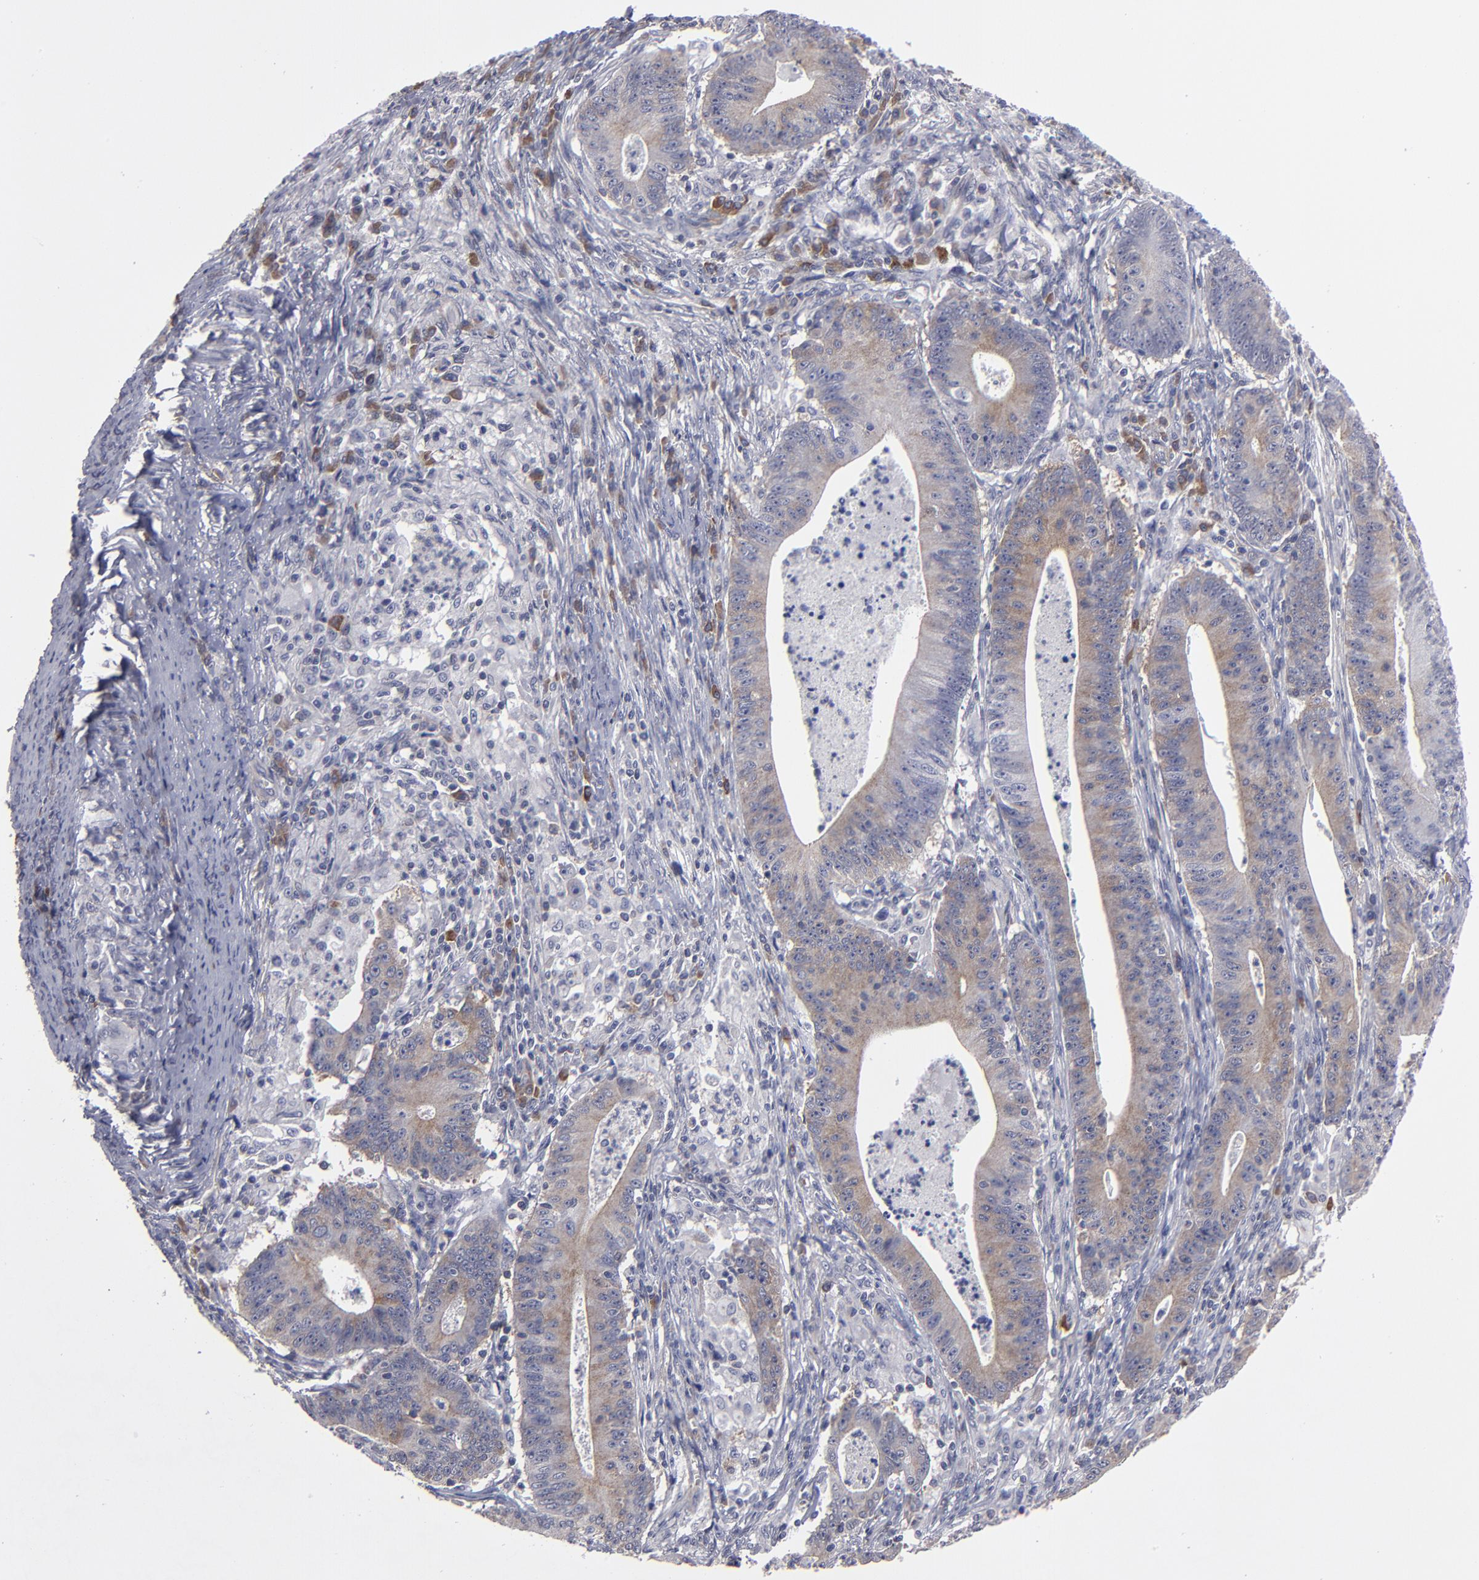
{"staining": {"intensity": "moderate", "quantity": ">75%", "location": "cytoplasmic/membranous"}, "tissue": "stomach cancer", "cell_type": "Tumor cells", "image_type": "cancer", "snomed": [{"axis": "morphology", "description": "Adenocarcinoma, NOS"}, {"axis": "topography", "description": "Stomach, lower"}], "caption": "Adenocarcinoma (stomach) stained with DAB (3,3'-diaminobenzidine) immunohistochemistry (IHC) shows medium levels of moderate cytoplasmic/membranous staining in about >75% of tumor cells.", "gene": "CEP97", "patient": {"sex": "female", "age": 86}}